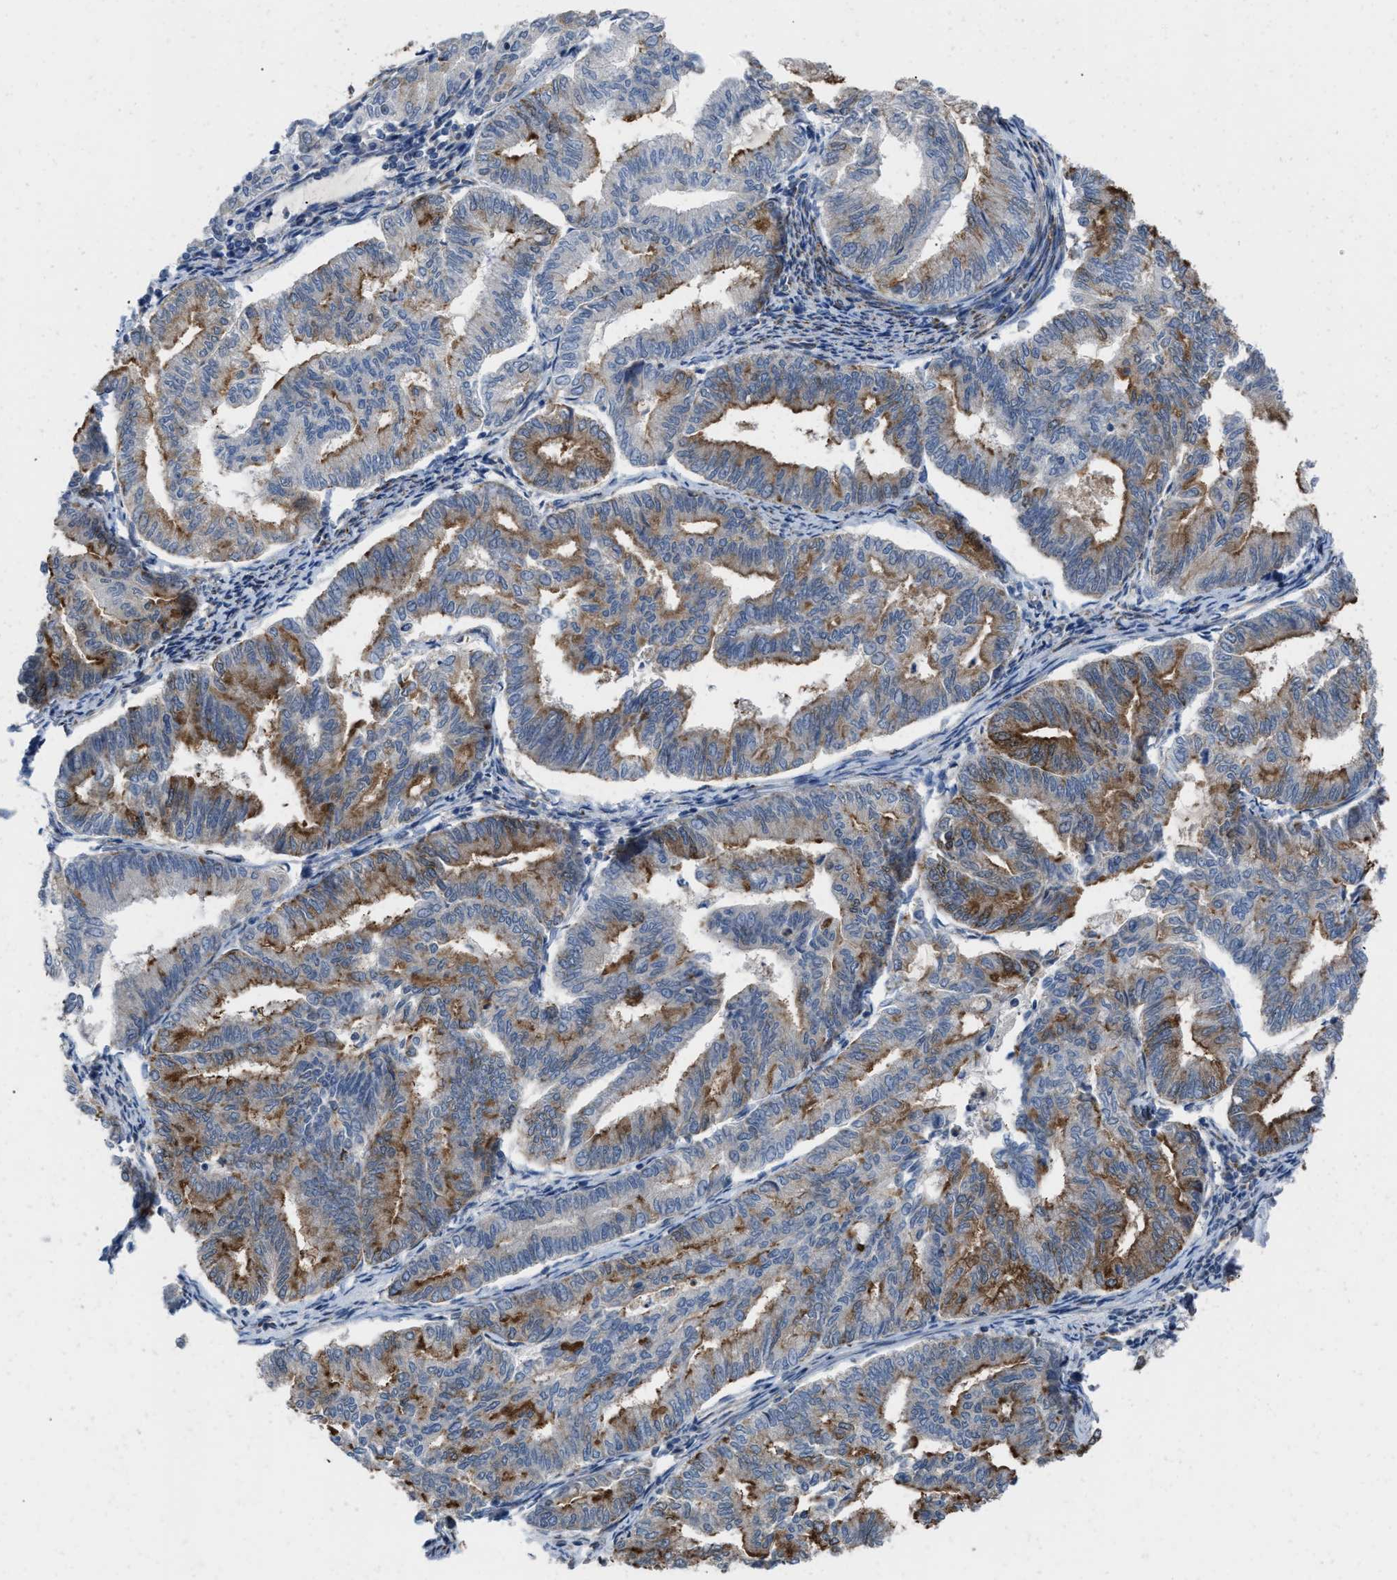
{"staining": {"intensity": "strong", "quantity": "25%-75%", "location": "cytoplasmic/membranous"}, "tissue": "endometrial cancer", "cell_type": "Tumor cells", "image_type": "cancer", "snomed": [{"axis": "morphology", "description": "Adenocarcinoma, NOS"}, {"axis": "topography", "description": "Endometrium"}], "caption": "Tumor cells demonstrate strong cytoplasmic/membranous expression in approximately 25%-75% of cells in endometrial adenocarcinoma. The staining is performed using DAB brown chromogen to label protein expression. The nuclei are counter-stained blue using hematoxylin.", "gene": "AKAP1", "patient": {"sex": "female", "age": 79}}